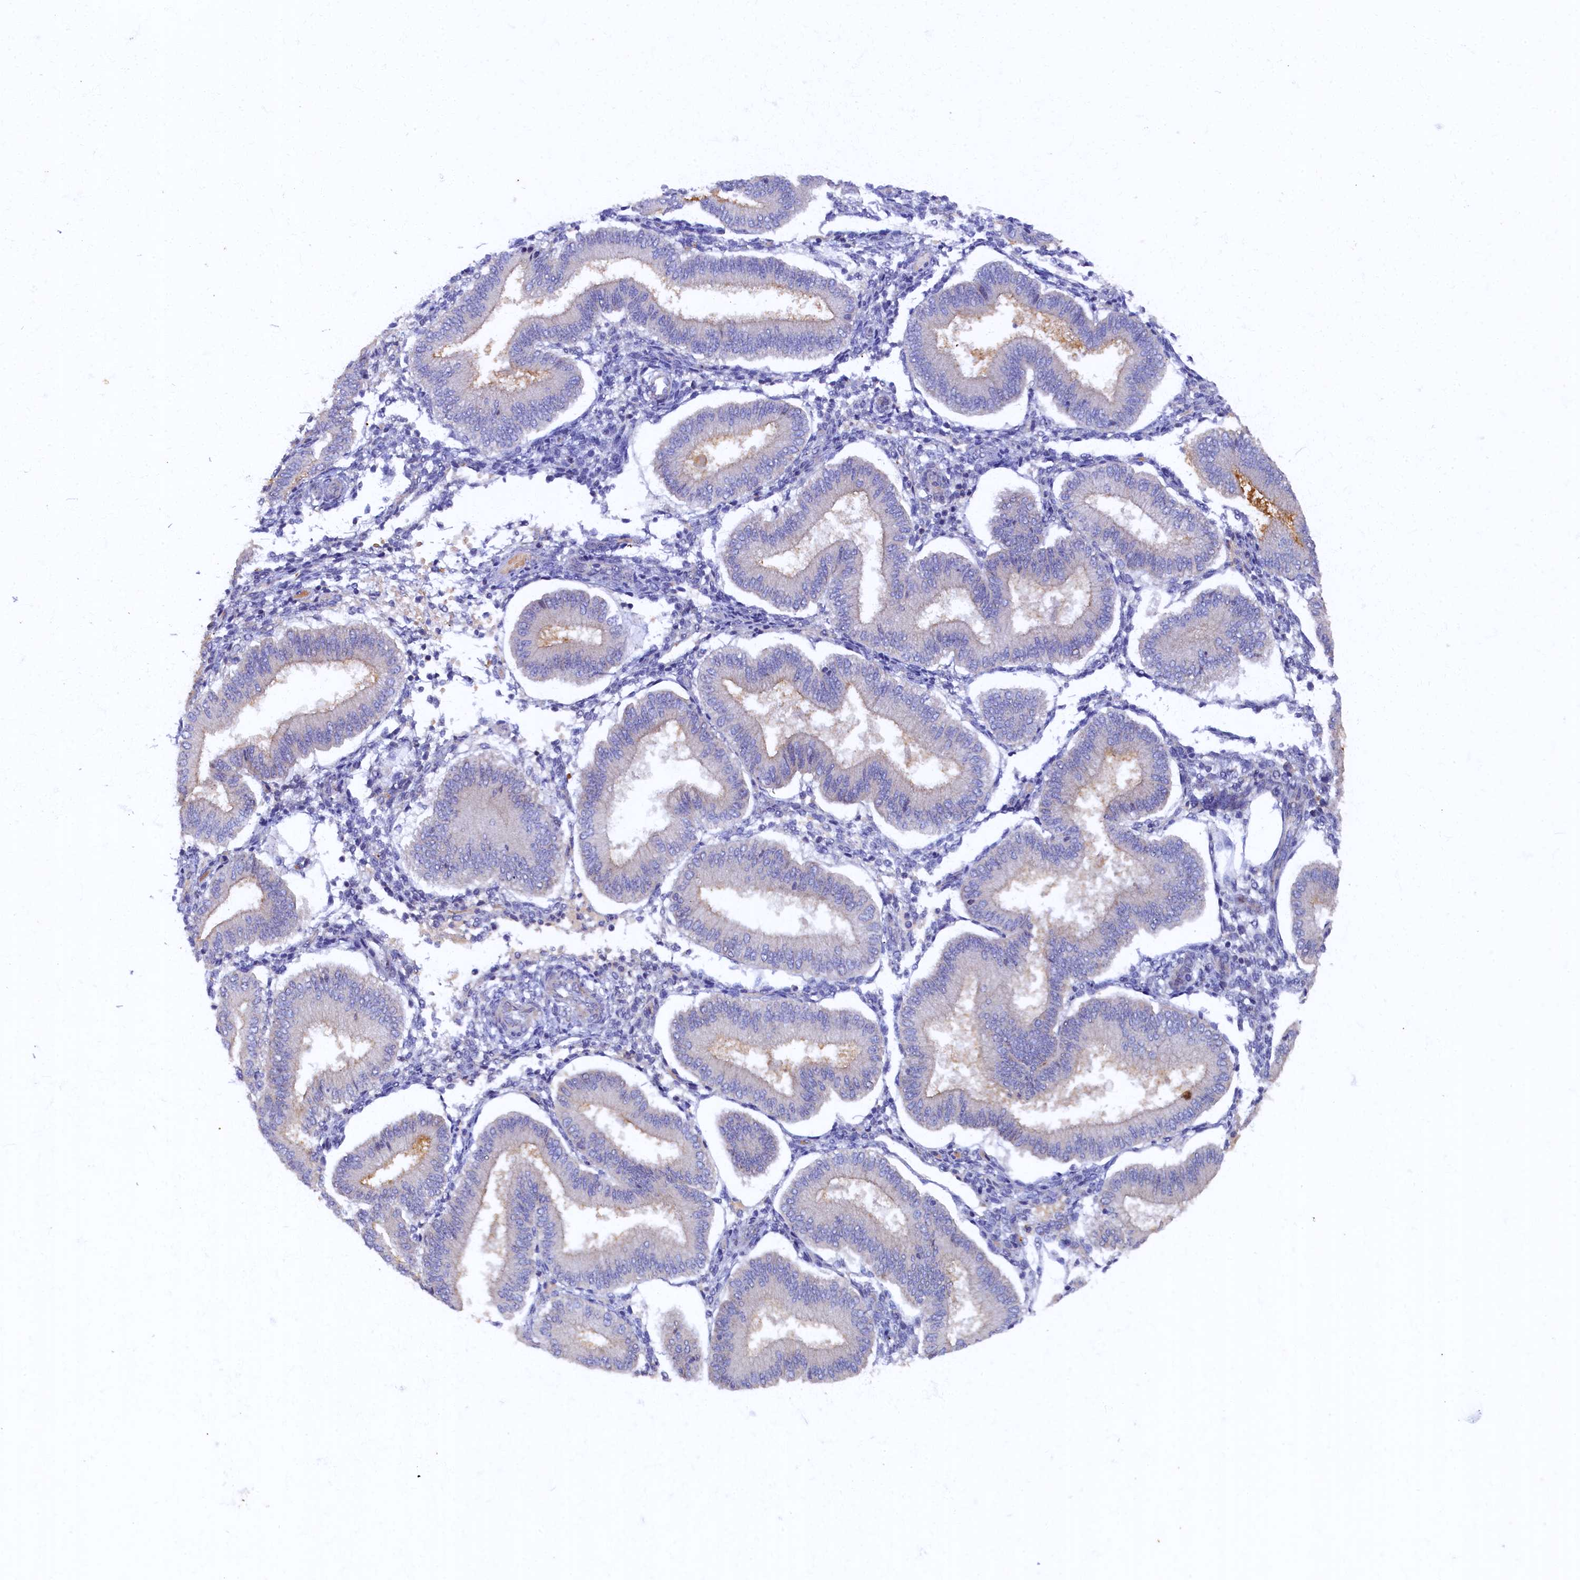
{"staining": {"intensity": "negative", "quantity": "none", "location": "none"}, "tissue": "endometrium", "cell_type": "Cells in endometrial stroma", "image_type": "normal", "snomed": [{"axis": "morphology", "description": "Normal tissue, NOS"}, {"axis": "topography", "description": "Endometrium"}], "caption": "The micrograph demonstrates no significant positivity in cells in endometrial stroma of endometrium. Brightfield microscopy of immunohistochemistry (IHC) stained with DAB (3,3'-diaminobenzidine) (brown) and hematoxylin (blue), captured at high magnification.", "gene": "ARL11", "patient": {"sex": "female", "age": 39}}